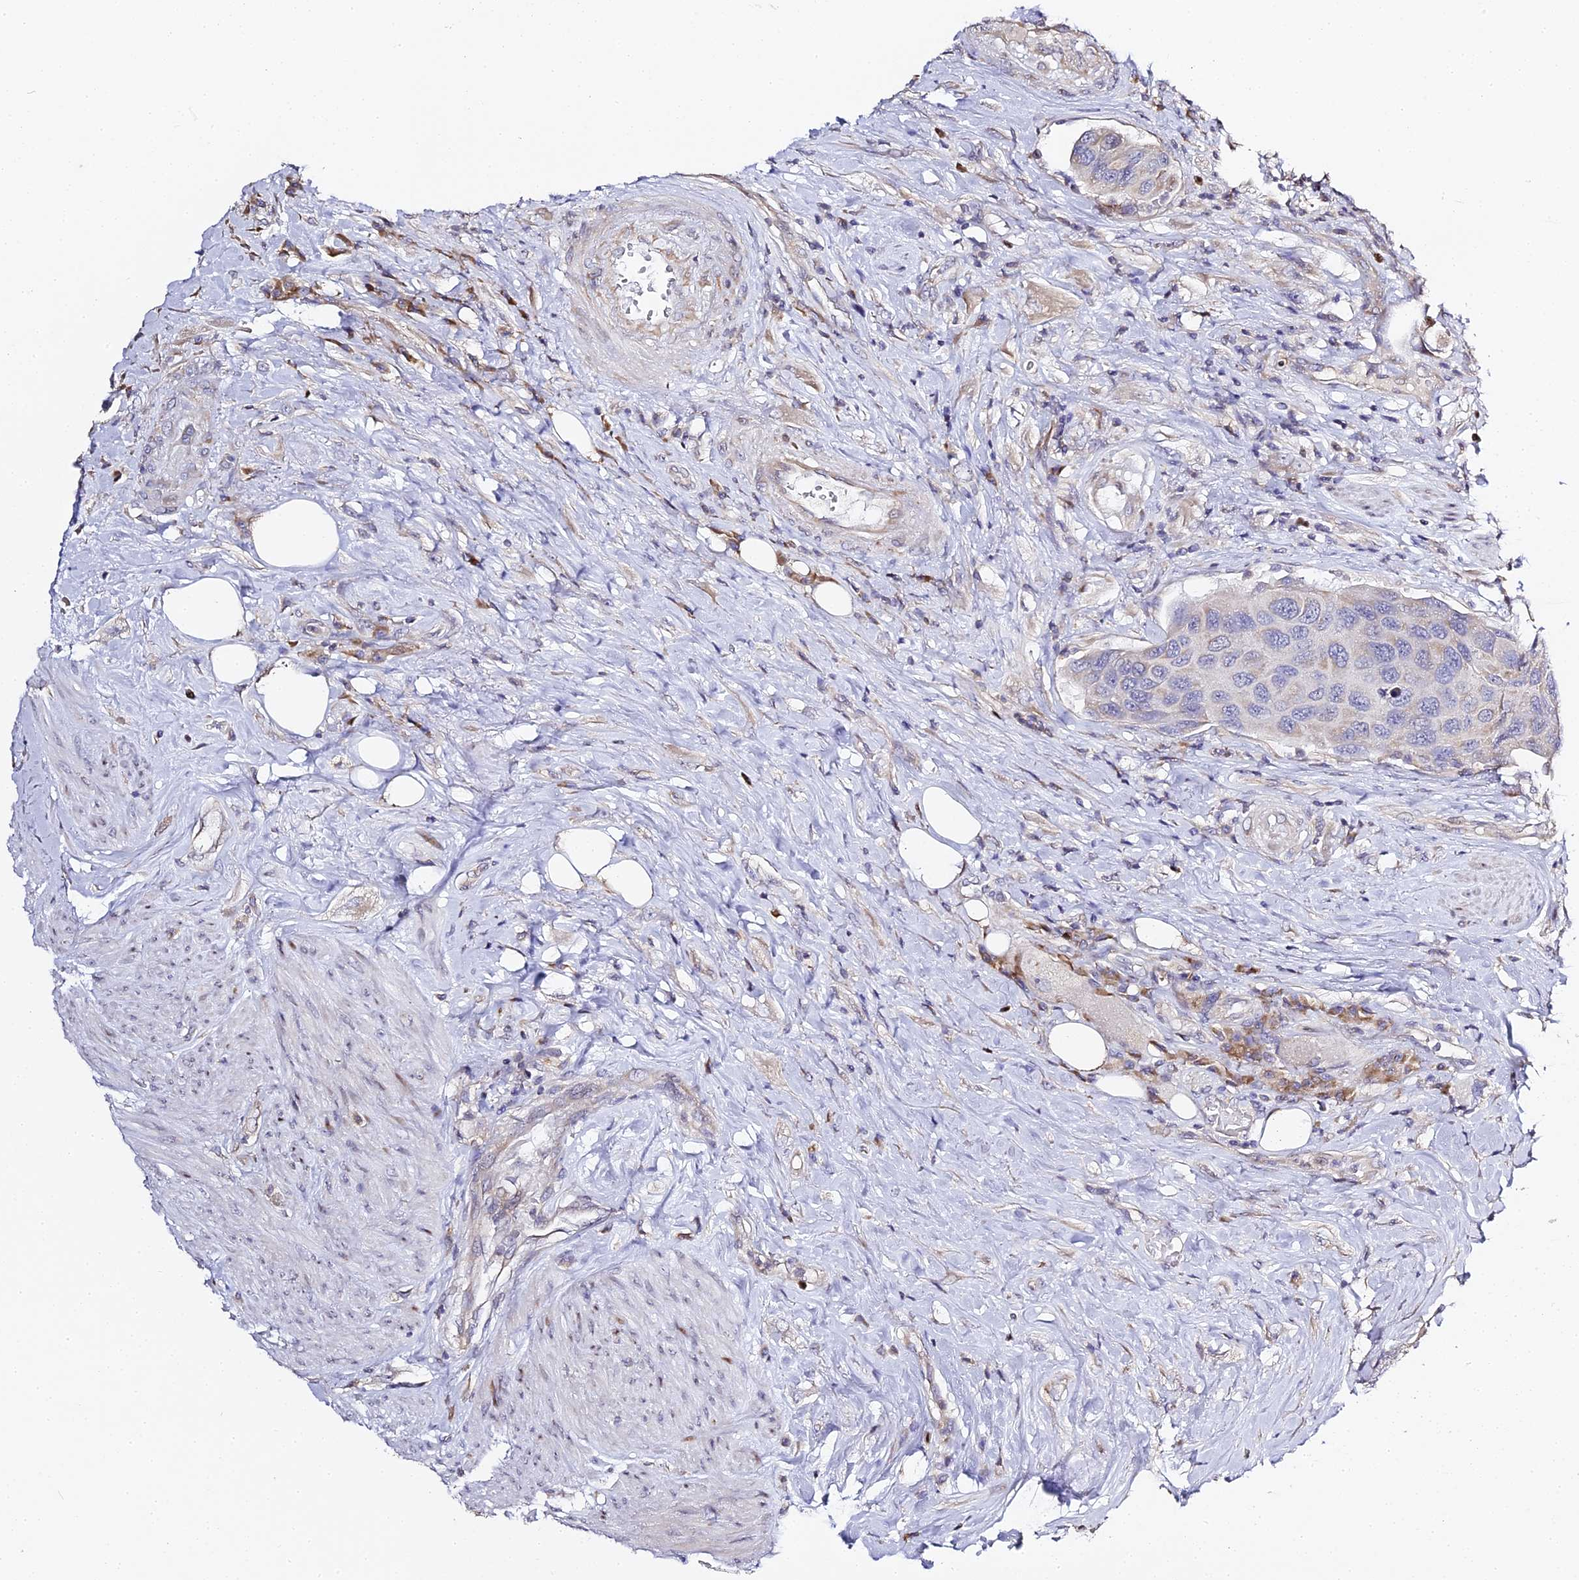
{"staining": {"intensity": "negative", "quantity": "none", "location": "none"}, "tissue": "urothelial cancer", "cell_type": "Tumor cells", "image_type": "cancer", "snomed": [{"axis": "morphology", "description": "Urothelial carcinoma, High grade"}, {"axis": "topography", "description": "Urinary bladder"}], "caption": "DAB (3,3'-diaminobenzidine) immunohistochemical staining of human high-grade urothelial carcinoma demonstrates no significant staining in tumor cells.", "gene": "SERP1", "patient": {"sex": "male", "age": 74}}